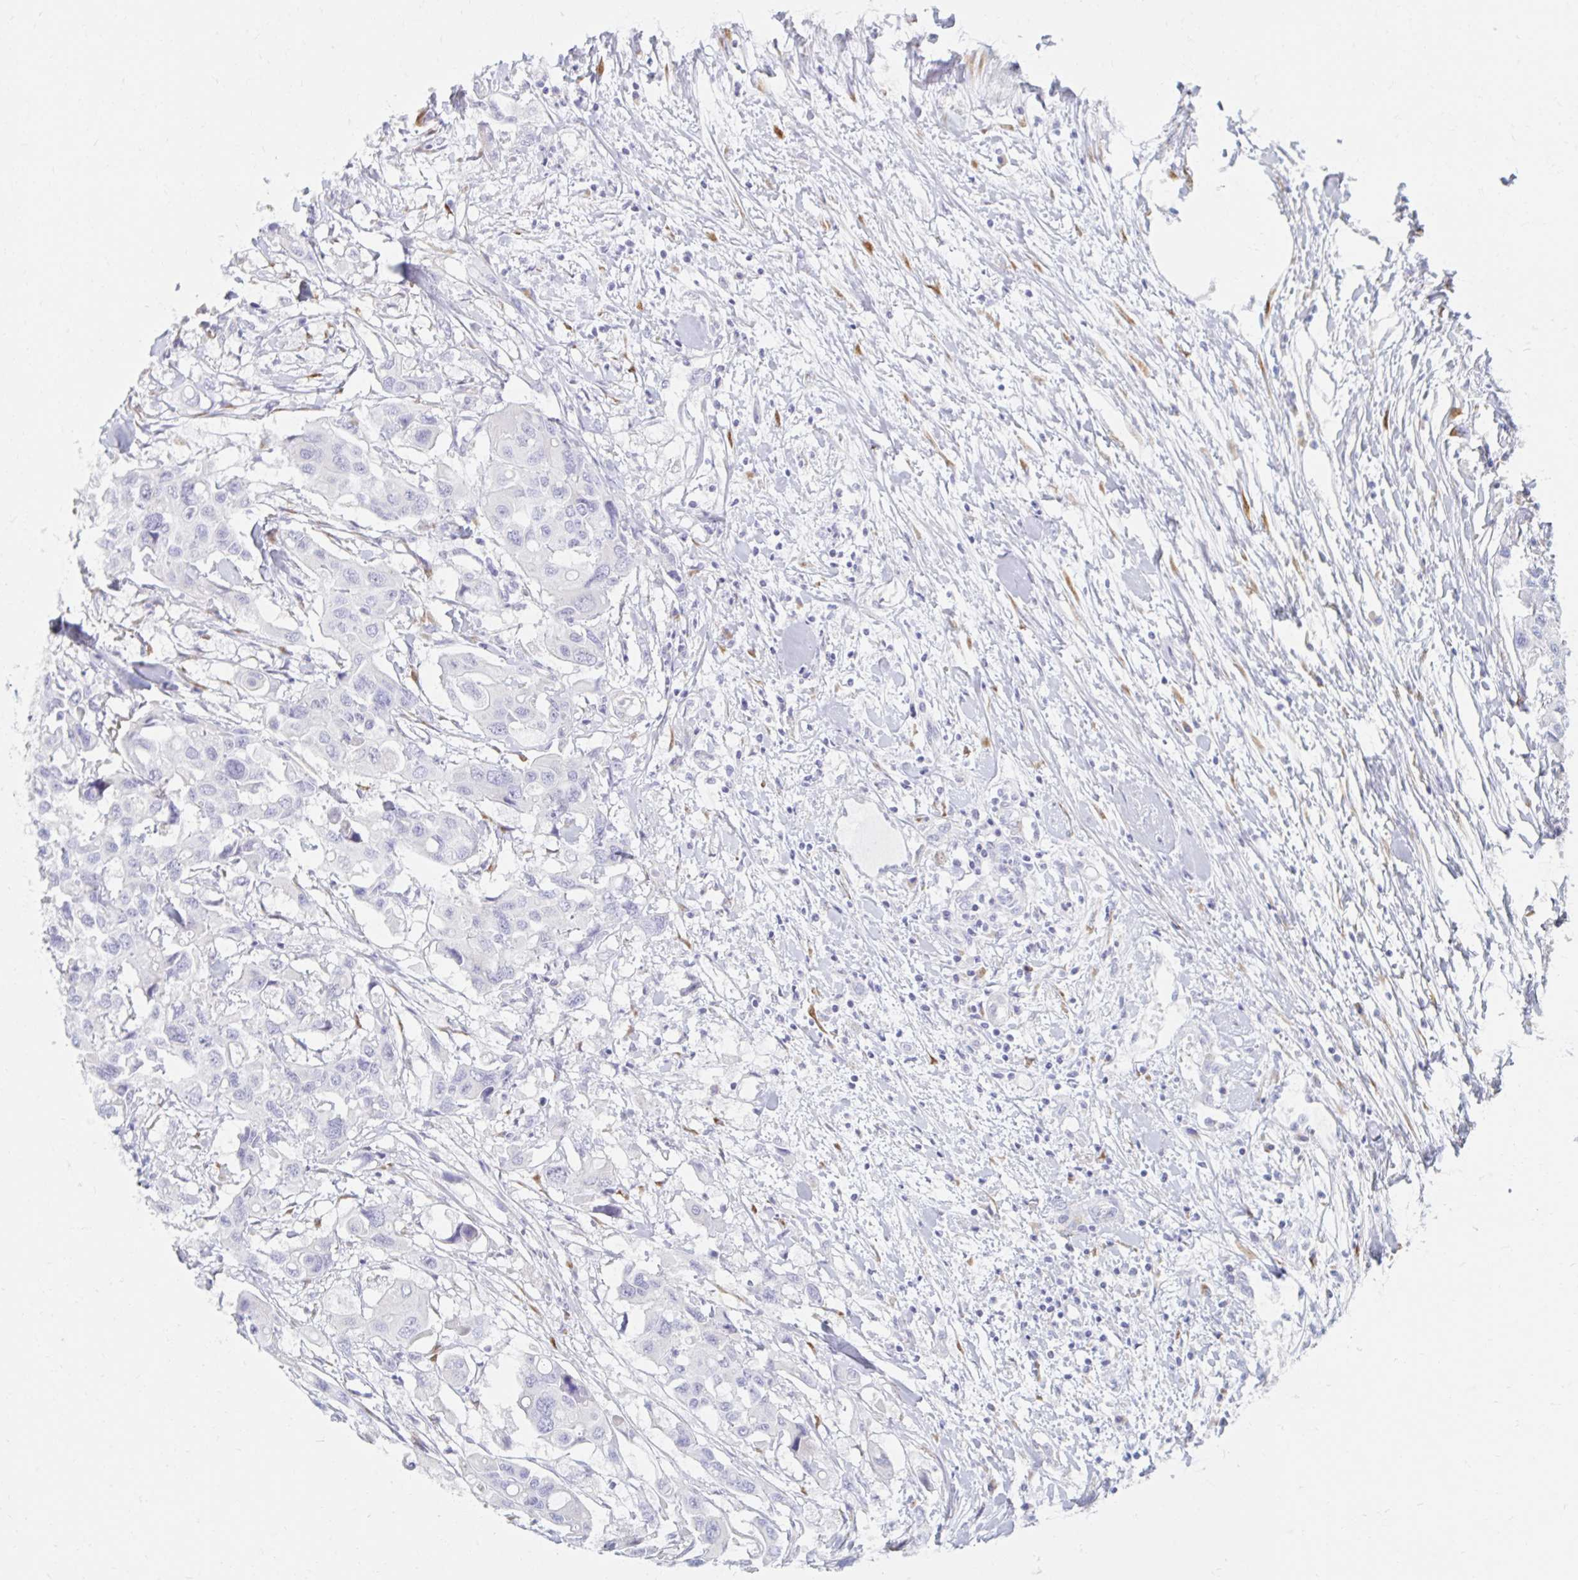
{"staining": {"intensity": "negative", "quantity": "none", "location": "none"}, "tissue": "colorectal cancer", "cell_type": "Tumor cells", "image_type": "cancer", "snomed": [{"axis": "morphology", "description": "Adenocarcinoma, NOS"}, {"axis": "topography", "description": "Colon"}], "caption": "Human colorectal cancer stained for a protein using immunohistochemistry exhibits no staining in tumor cells.", "gene": "MYLK2", "patient": {"sex": "male", "age": 77}}